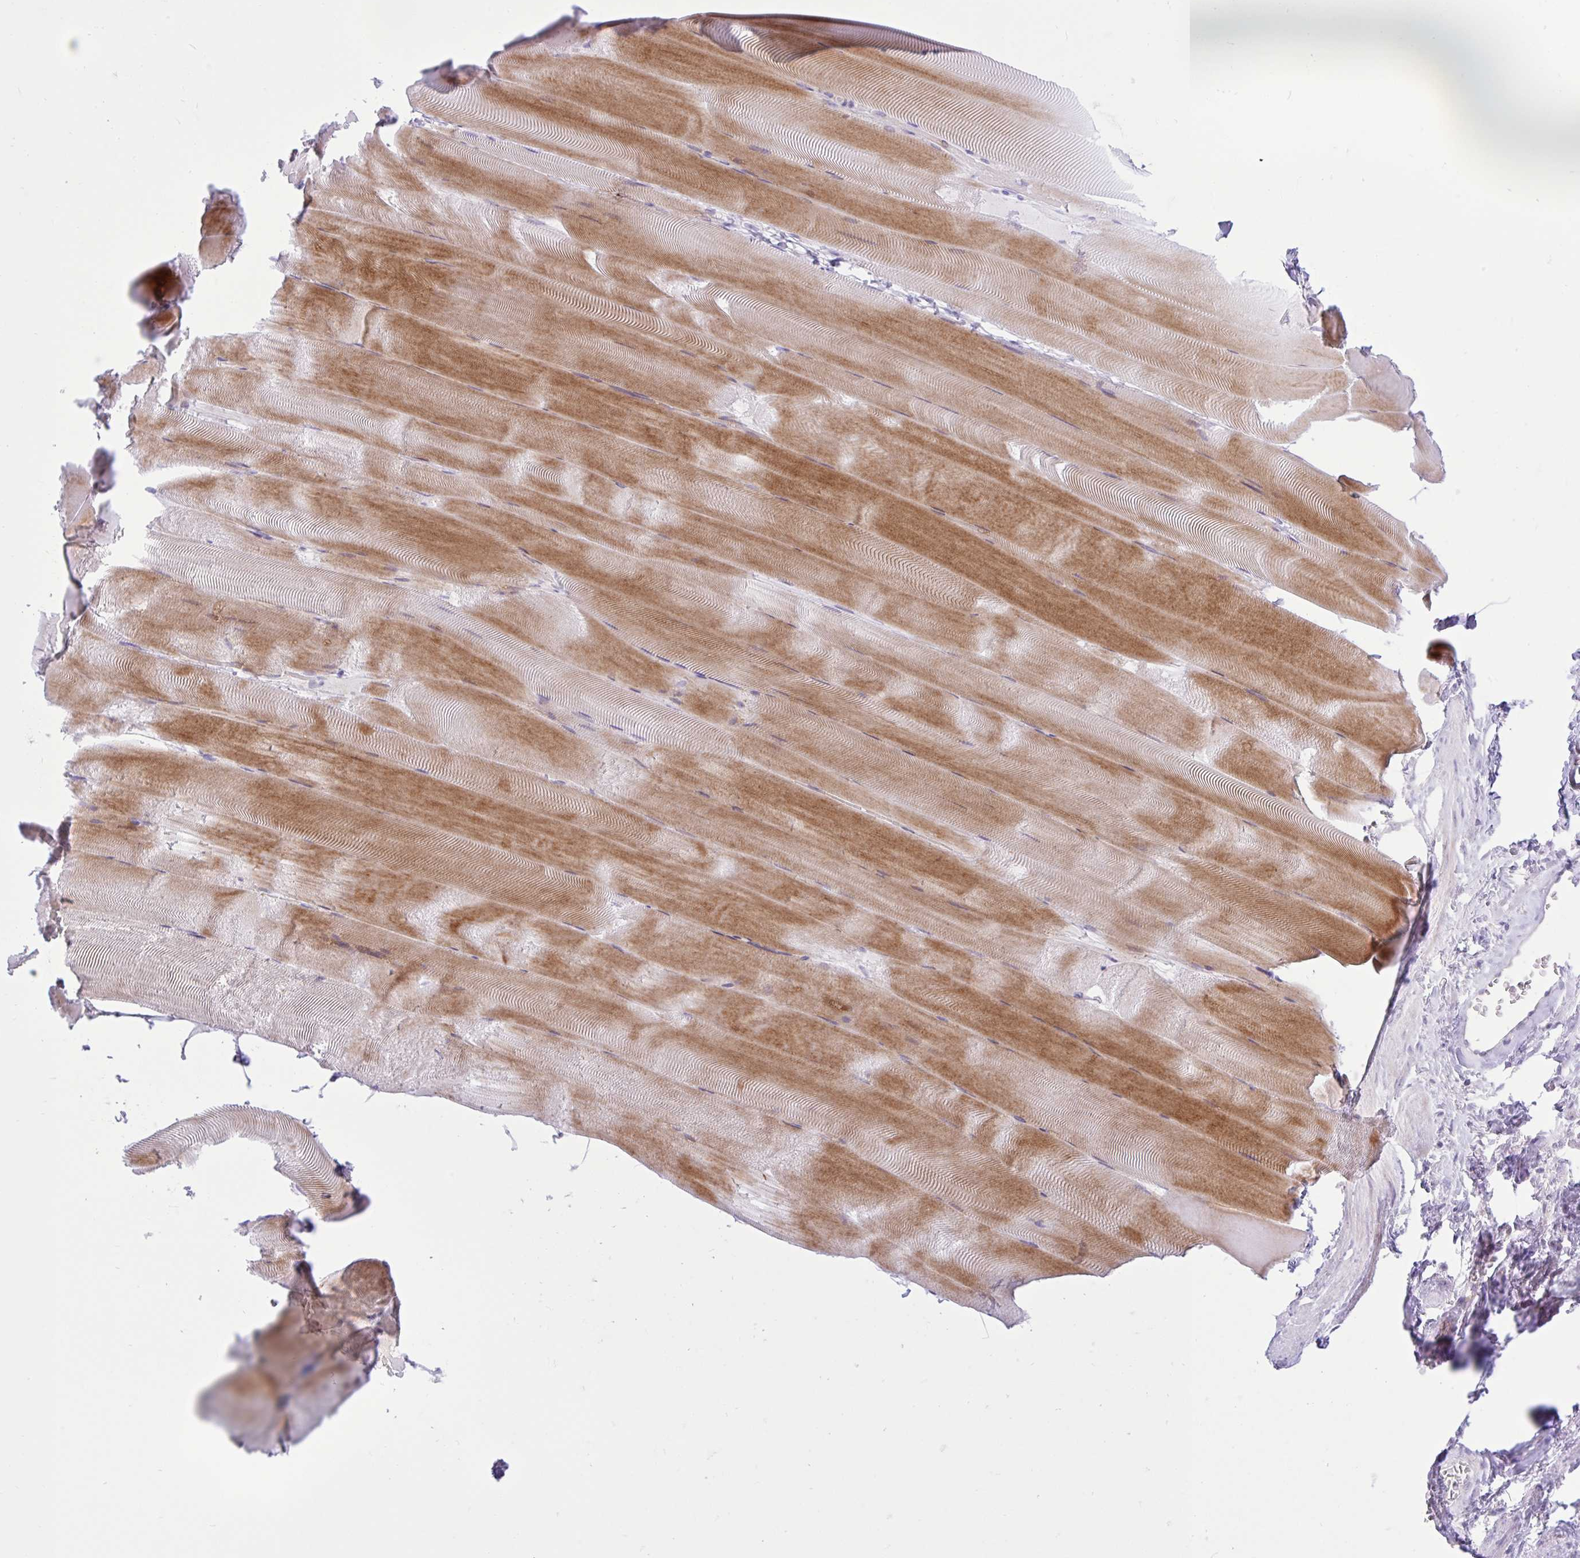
{"staining": {"intensity": "moderate", "quantity": ">75%", "location": "cytoplasmic/membranous"}, "tissue": "skeletal muscle", "cell_type": "Myocytes", "image_type": "normal", "snomed": [{"axis": "morphology", "description": "Normal tissue, NOS"}, {"axis": "topography", "description": "Skeletal muscle"}], "caption": "Immunohistochemical staining of normal skeletal muscle reveals medium levels of moderate cytoplasmic/membranous expression in approximately >75% of myocytes. The protein is shown in brown color, while the nuclei are stained blue.", "gene": "ZNF101", "patient": {"sex": "female", "age": 64}}